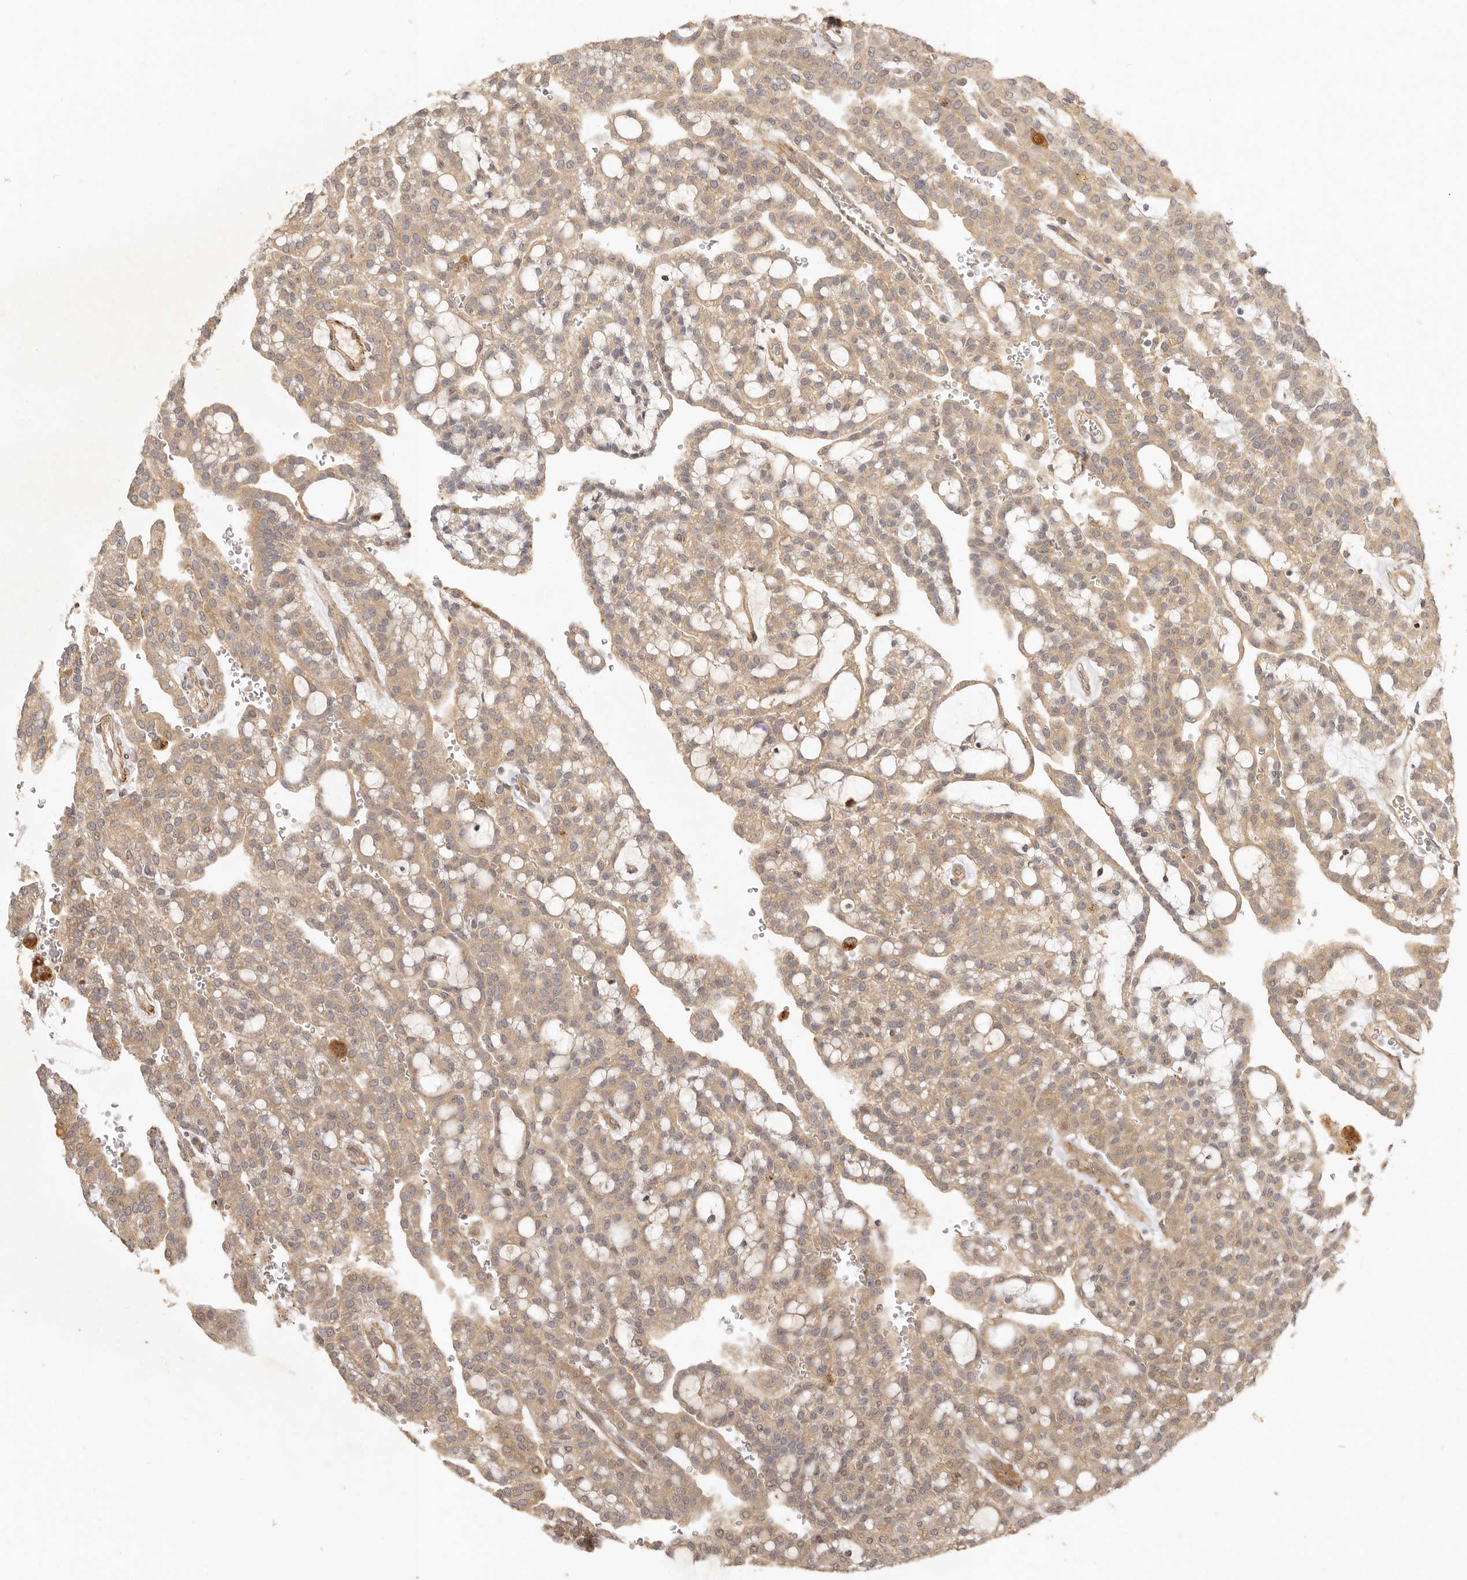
{"staining": {"intensity": "moderate", "quantity": ">75%", "location": "cytoplasmic/membranous"}, "tissue": "renal cancer", "cell_type": "Tumor cells", "image_type": "cancer", "snomed": [{"axis": "morphology", "description": "Adenocarcinoma, NOS"}, {"axis": "topography", "description": "Kidney"}], "caption": "Immunohistochemical staining of human renal cancer shows medium levels of moderate cytoplasmic/membranous protein expression in approximately >75% of tumor cells. (IHC, brightfield microscopy, high magnification).", "gene": "VIPR1", "patient": {"sex": "male", "age": 63}}